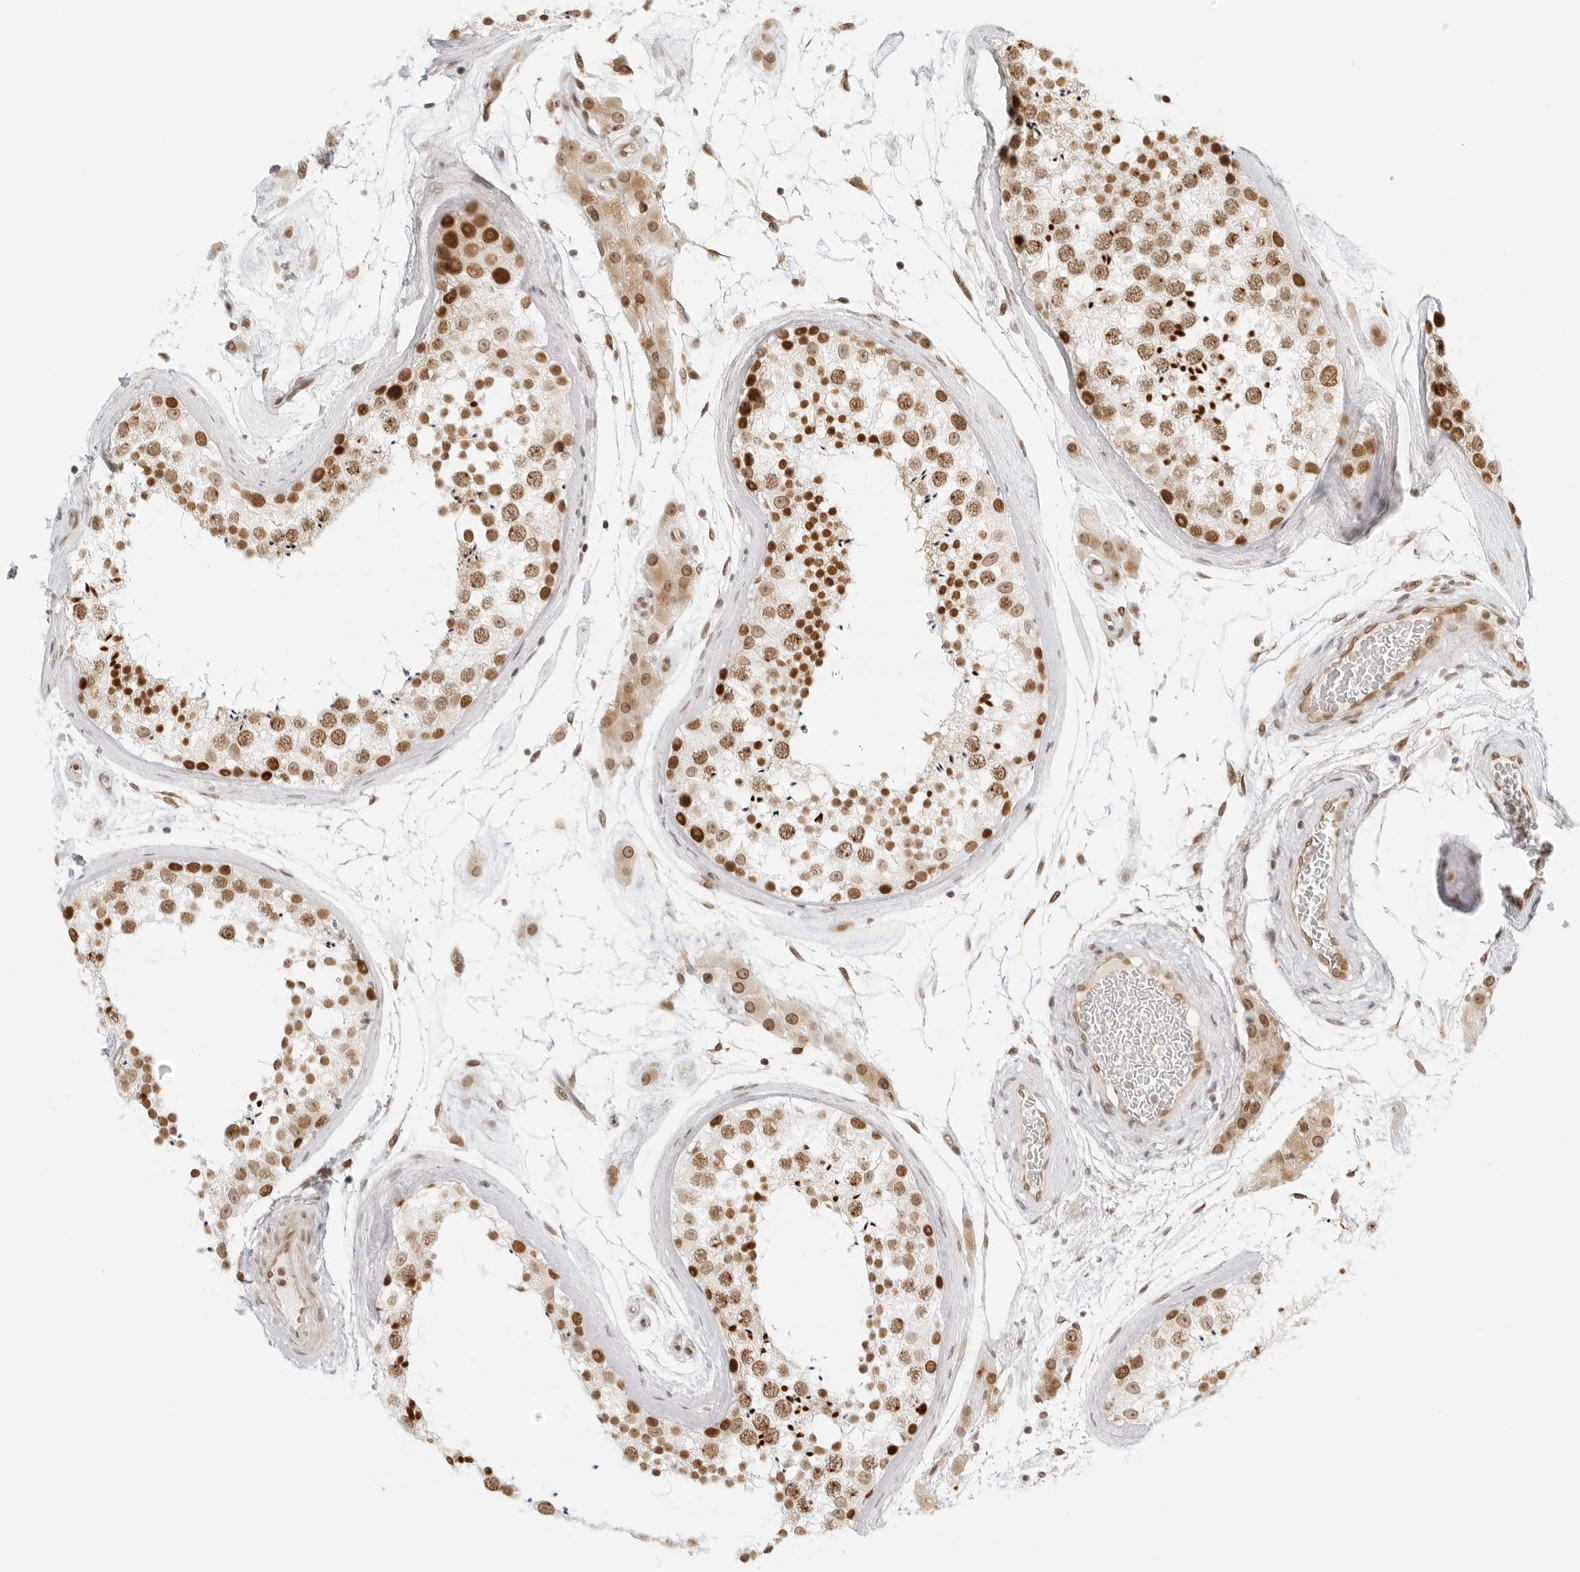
{"staining": {"intensity": "moderate", "quantity": ">75%", "location": "nuclear"}, "tissue": "testis", "cell_type": "Cells in seminiferous ducts", "image_type": "normal", "snomed": [{"axis": "morphology", "description": "Normal tissue, NOS"}, {"axis": "topography", "description": "Testis"}], "caption": "Unremarkable testis reveals moderate nuclear positivity in approximately >75% of cells in seminiferous ducts.", "gene": "RCC1", "patient": {"sex": "male", "age": 46}}